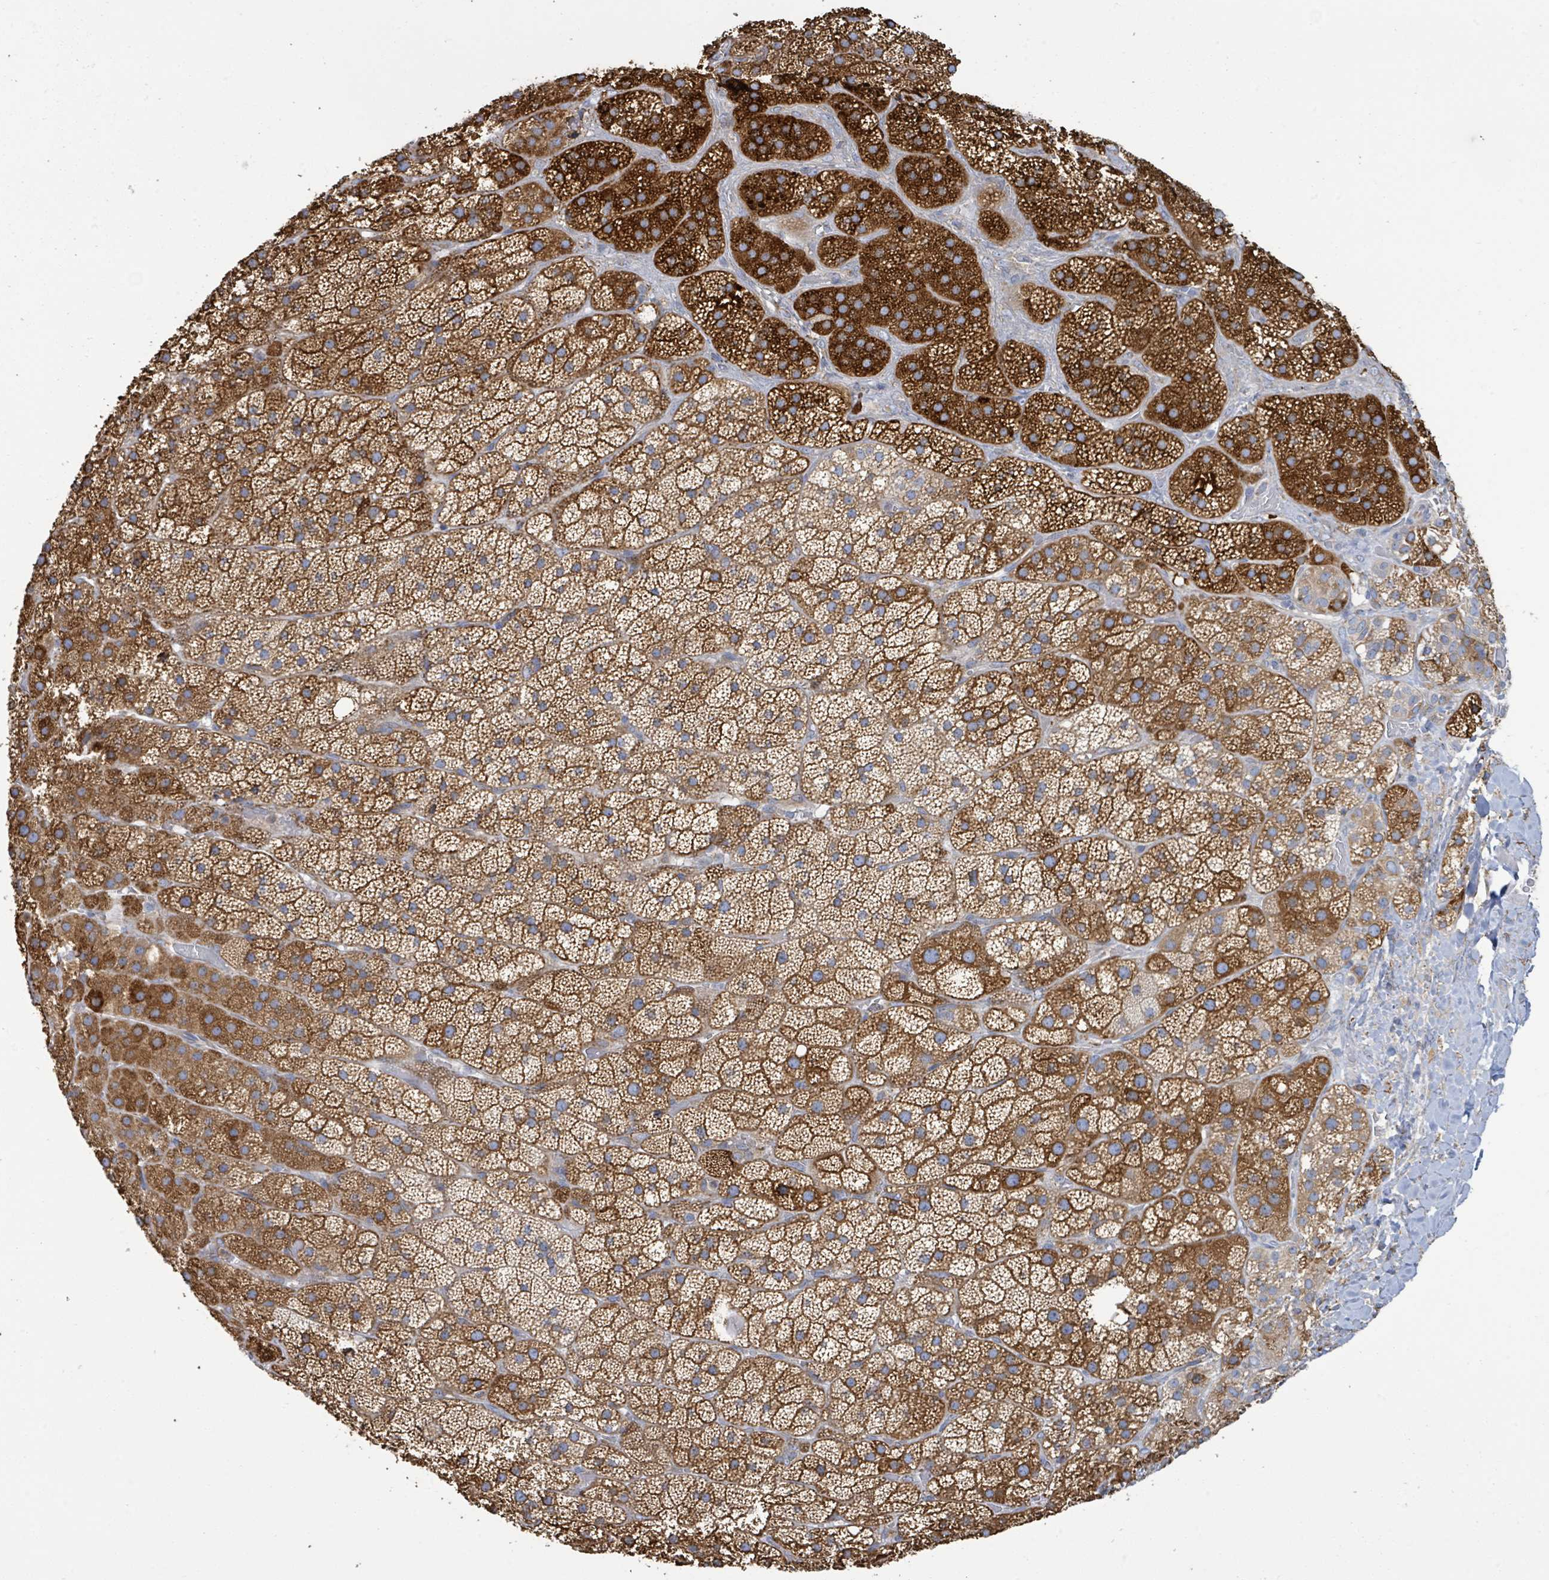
{"staining": {"intensity": "strong", "quantity": ">75%", "location": "cytoplasmic/membranous"}, "tissue": "adrenal gland", "cell_type": "Glandular cells", "image_type": "normal", "snomed": [{"axis": "morphology", "description": "Normal tissue, NOS"}, {"axis": "topography", "description": "Adrenal gland"}], "caption": "DAB immunohistochemical staining of benign human adrenal gland displays strong cytoplasmic/membranous protein expression in approximately >75% of glandular cells.", "gene": "RFPL4AL1", "patient": {"sex": "male", "age": 57}}